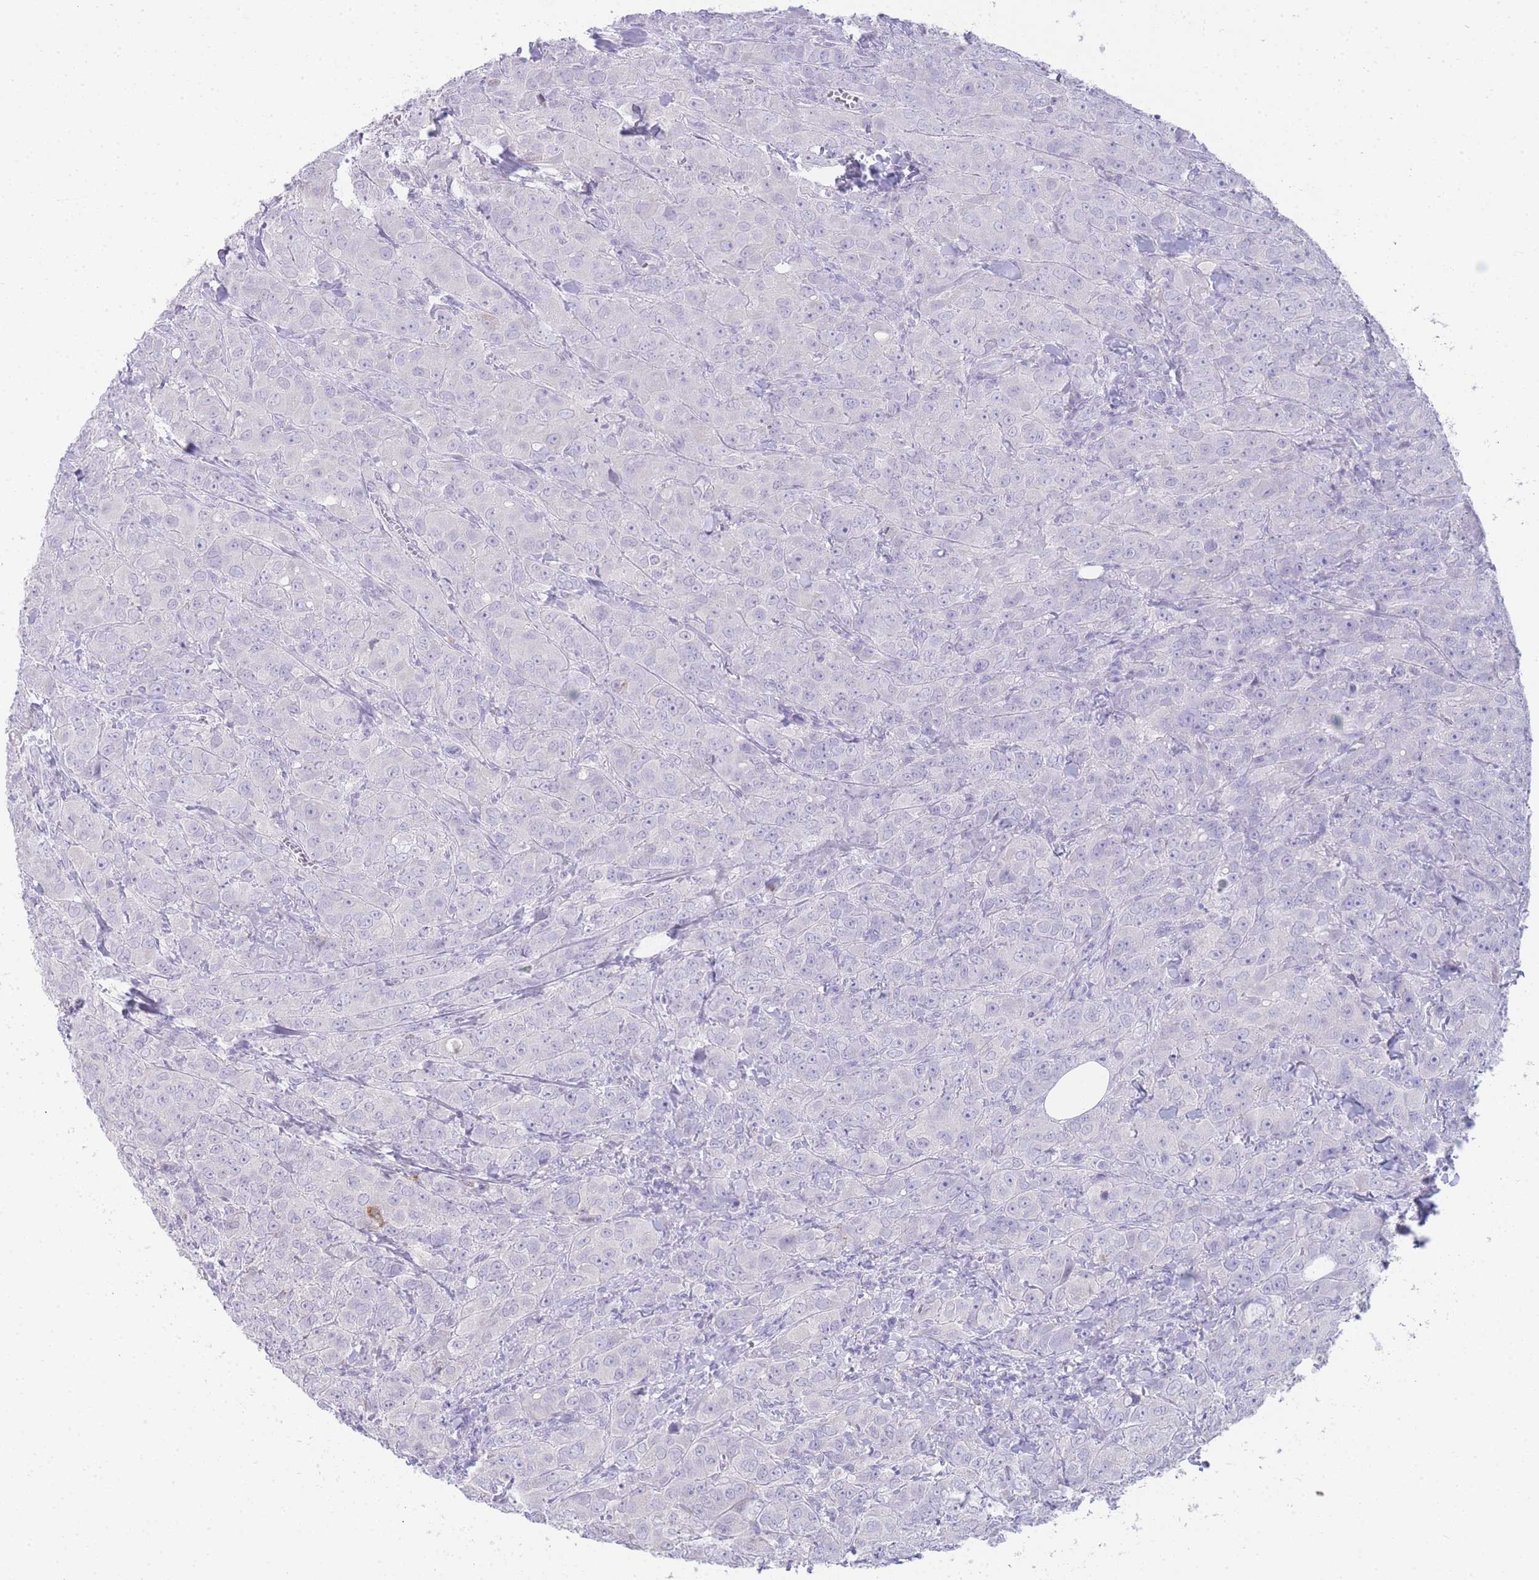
{"staining": {"intensity": "negative", "quantity": "none", "location": "none"}, "tissue": "breast cancer", "cell_type": "Tumor cells", "image_type": "cancer", "snomed": [{"axis": "morphology", "description": "Duct carcinoma"}, {"axis": "topography", "description": "Breast"}], "caption": "Immunohistochemical staining of invasive ductal carcinoma (breast) demonstrates no significant staining in tumor cells. Brightfield microscopy of IHC stained with DAB (brown) and hematoxylin (blue), captured at high magnification.", "gene": "DPP4", "patient": {"sex": "female", "age": 43}}